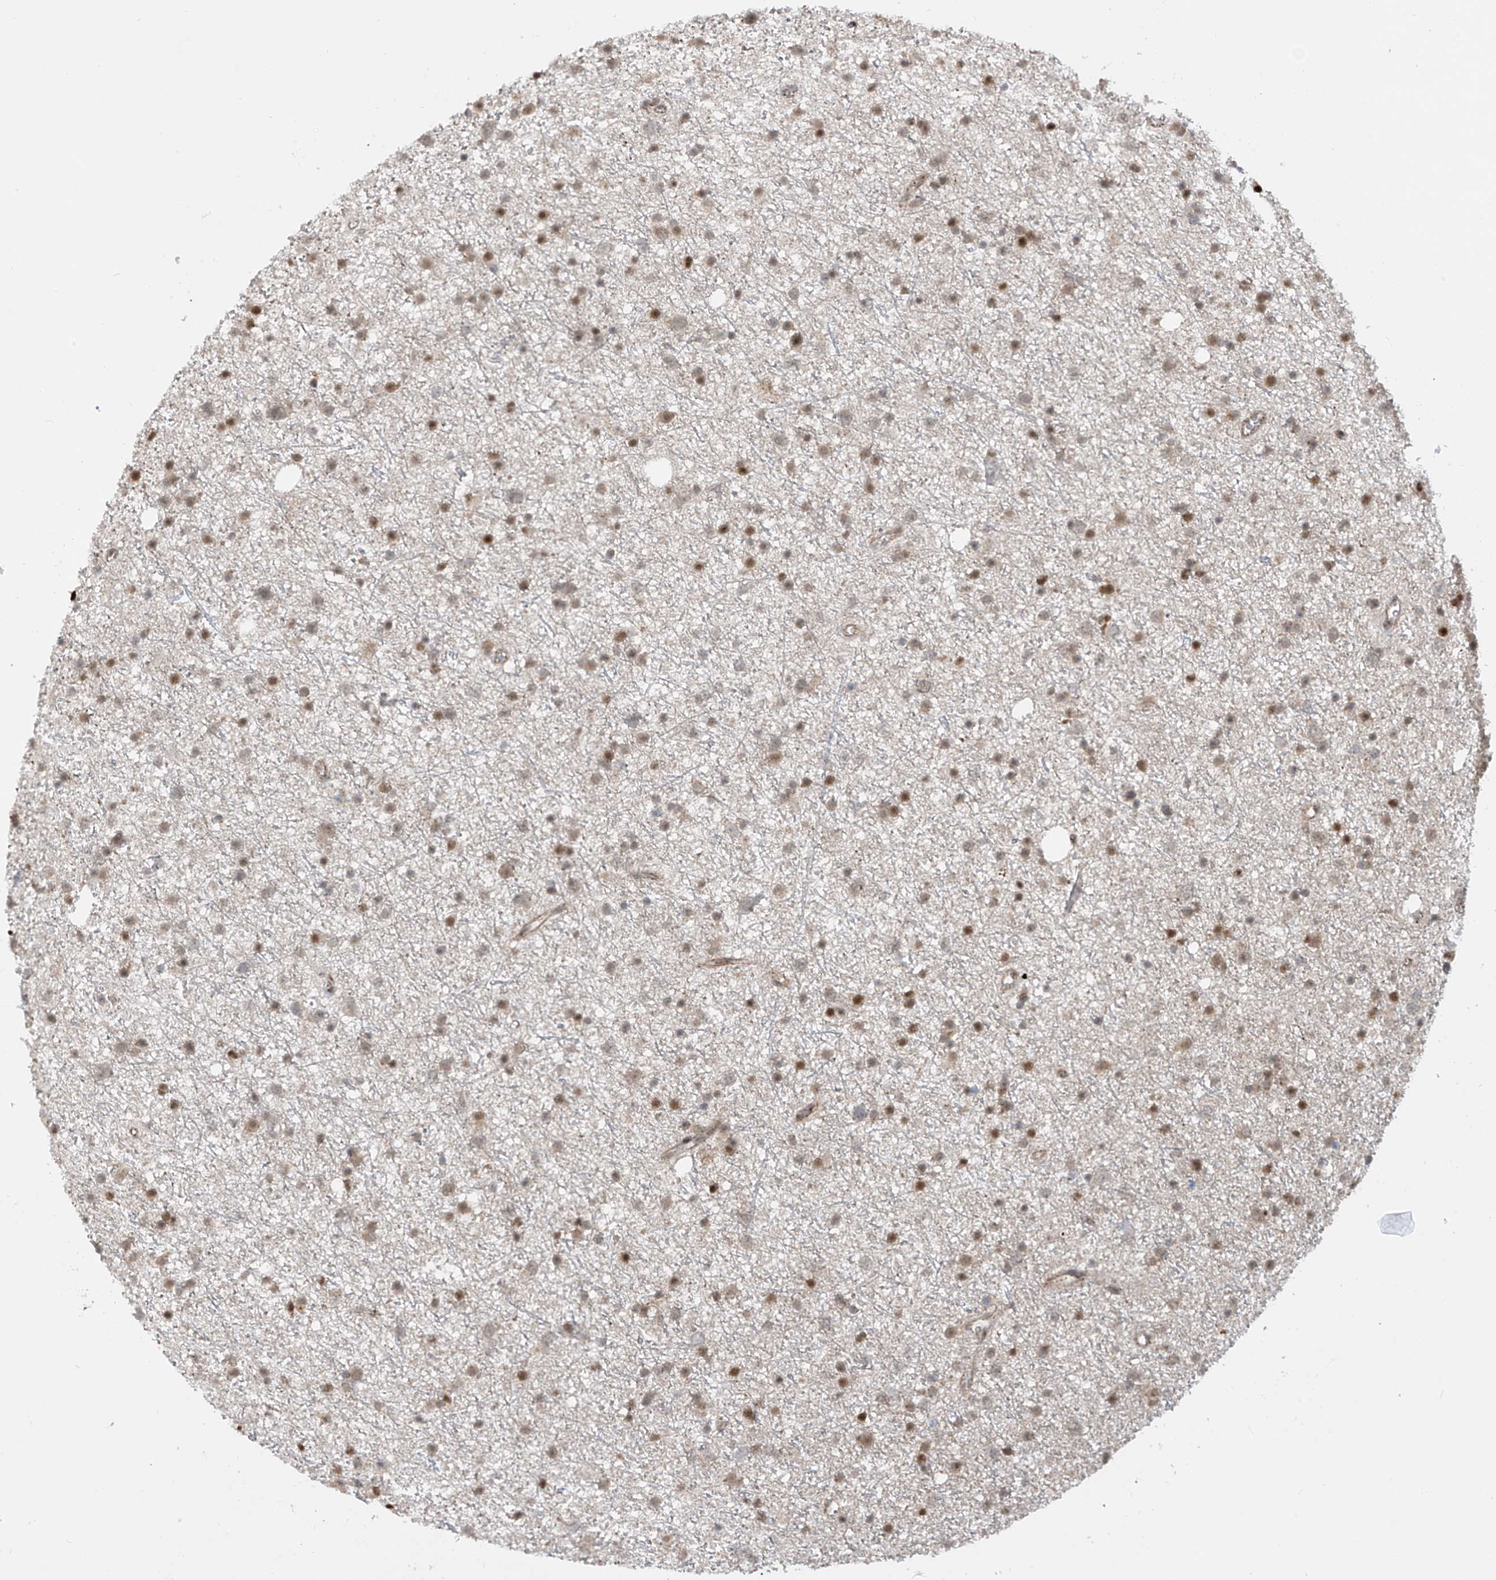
{"staining": {"intensity": "moderate", "quantity": "25%-75%", "location": "nuclear"}, "tissue": "glioma", "cell_type": "Tumor cells", "image_type": "cancer", "snomed": [{"axis": "morphology", "description": "Glioma, malignant, Low grade"}, {"axis": "topography", "description": "Cerebral cortex"}], "caption": "Protein staining demonstrates moderate nuclear positivity in approximately 25%-75% of tumor cells in malignant low-grade glioma.", "gene": "LAGE3", "patient": {"sex": "female", "age": 39}}